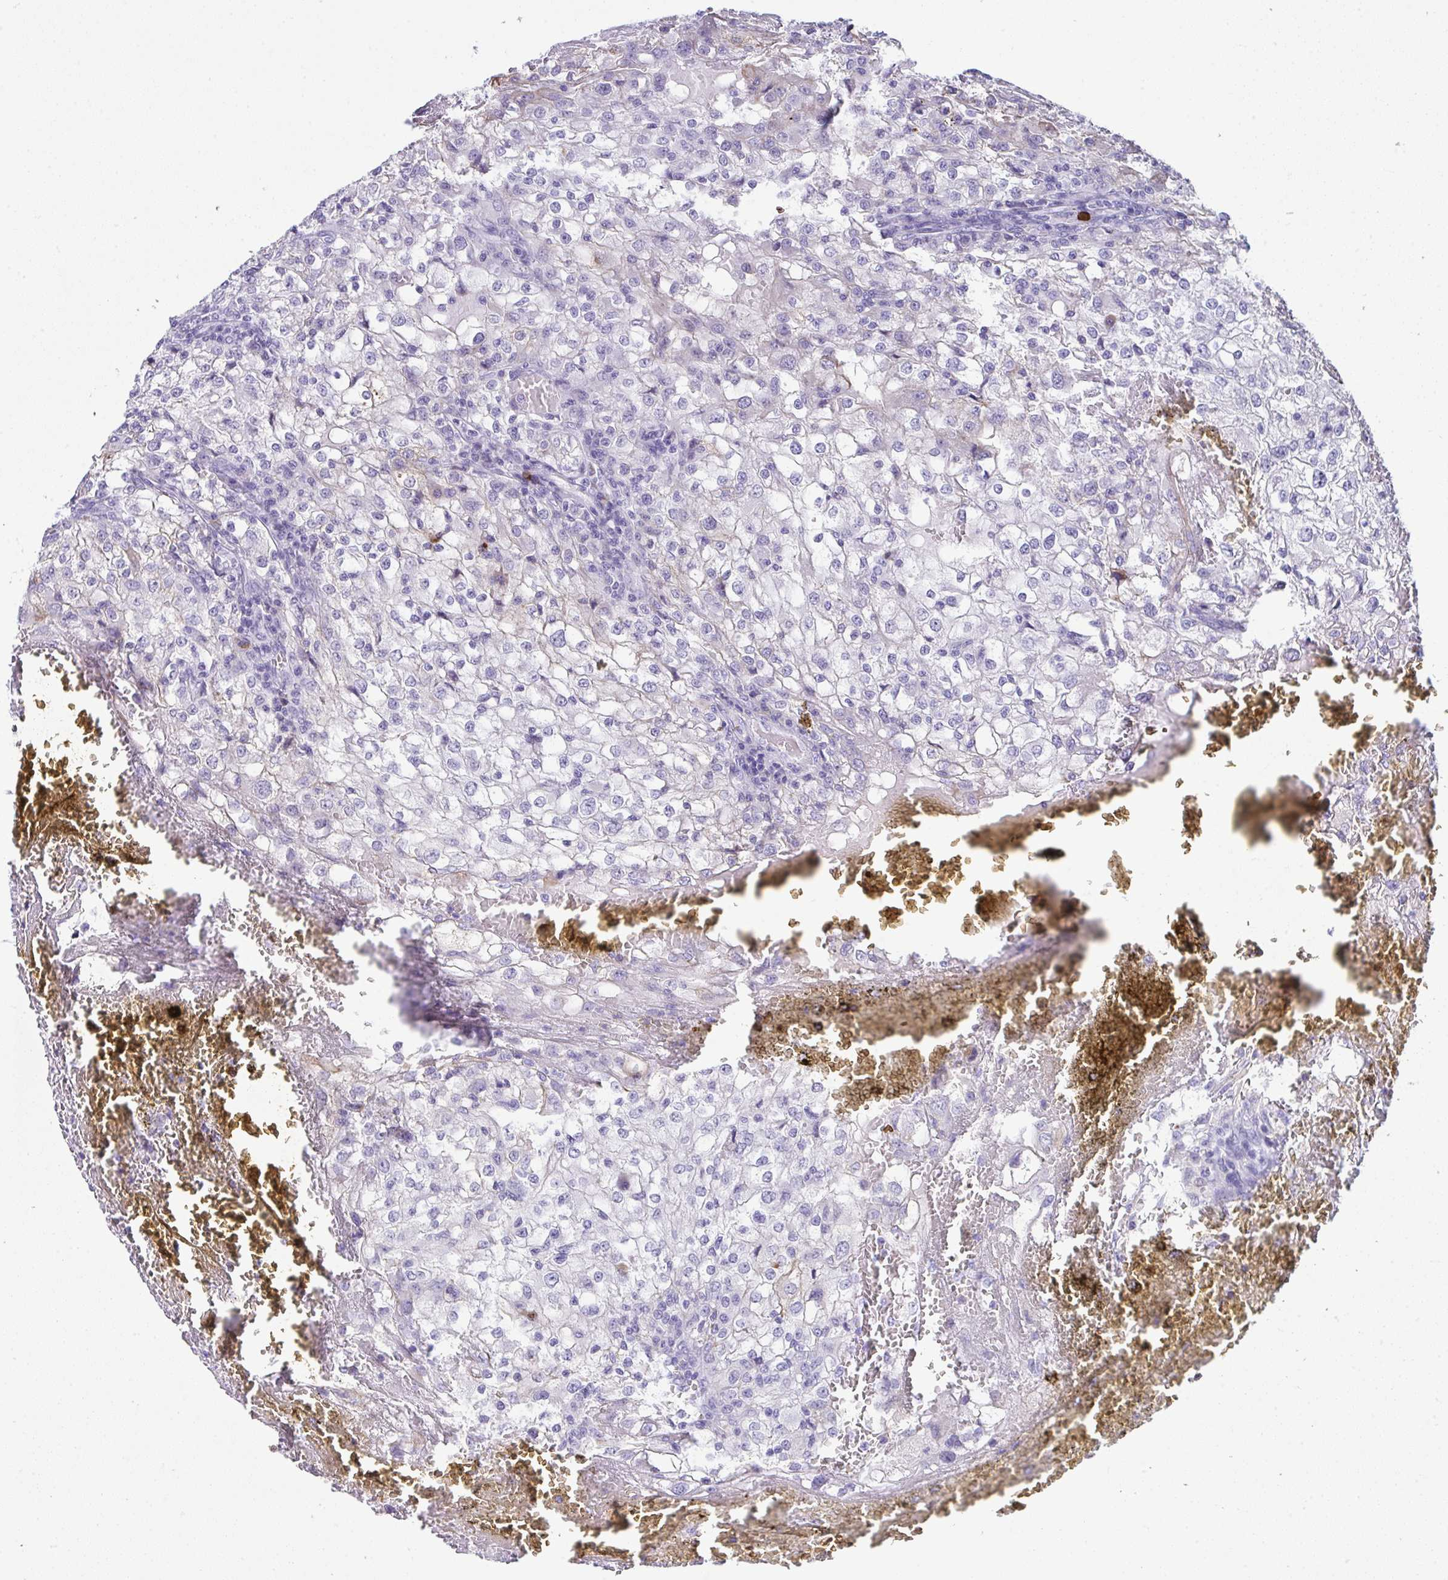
{"staining": {"intensity": "negative", "quantity": "none", "location": "none"}, "tissue": "renal cancer", "cell_type": "Tumor cells", "image_type": "cancer", "snomed": [{"axis": "morphology", "description": "Adenocarcinoma, NOS"}, {"axis": "topography", "description": "Kidney"}], "caption": "A high-resolution histopathology image shows immunohistochemistry (IHC) staining of renal cancer (adenocarcinoma), which exhibits no significant expression in tumor cells. (Brightfield microscopy of DAB immunohistochemistry at high magnification).", "gene": "JCHAIN", "patient": {"sex": "female", "age": 74}}